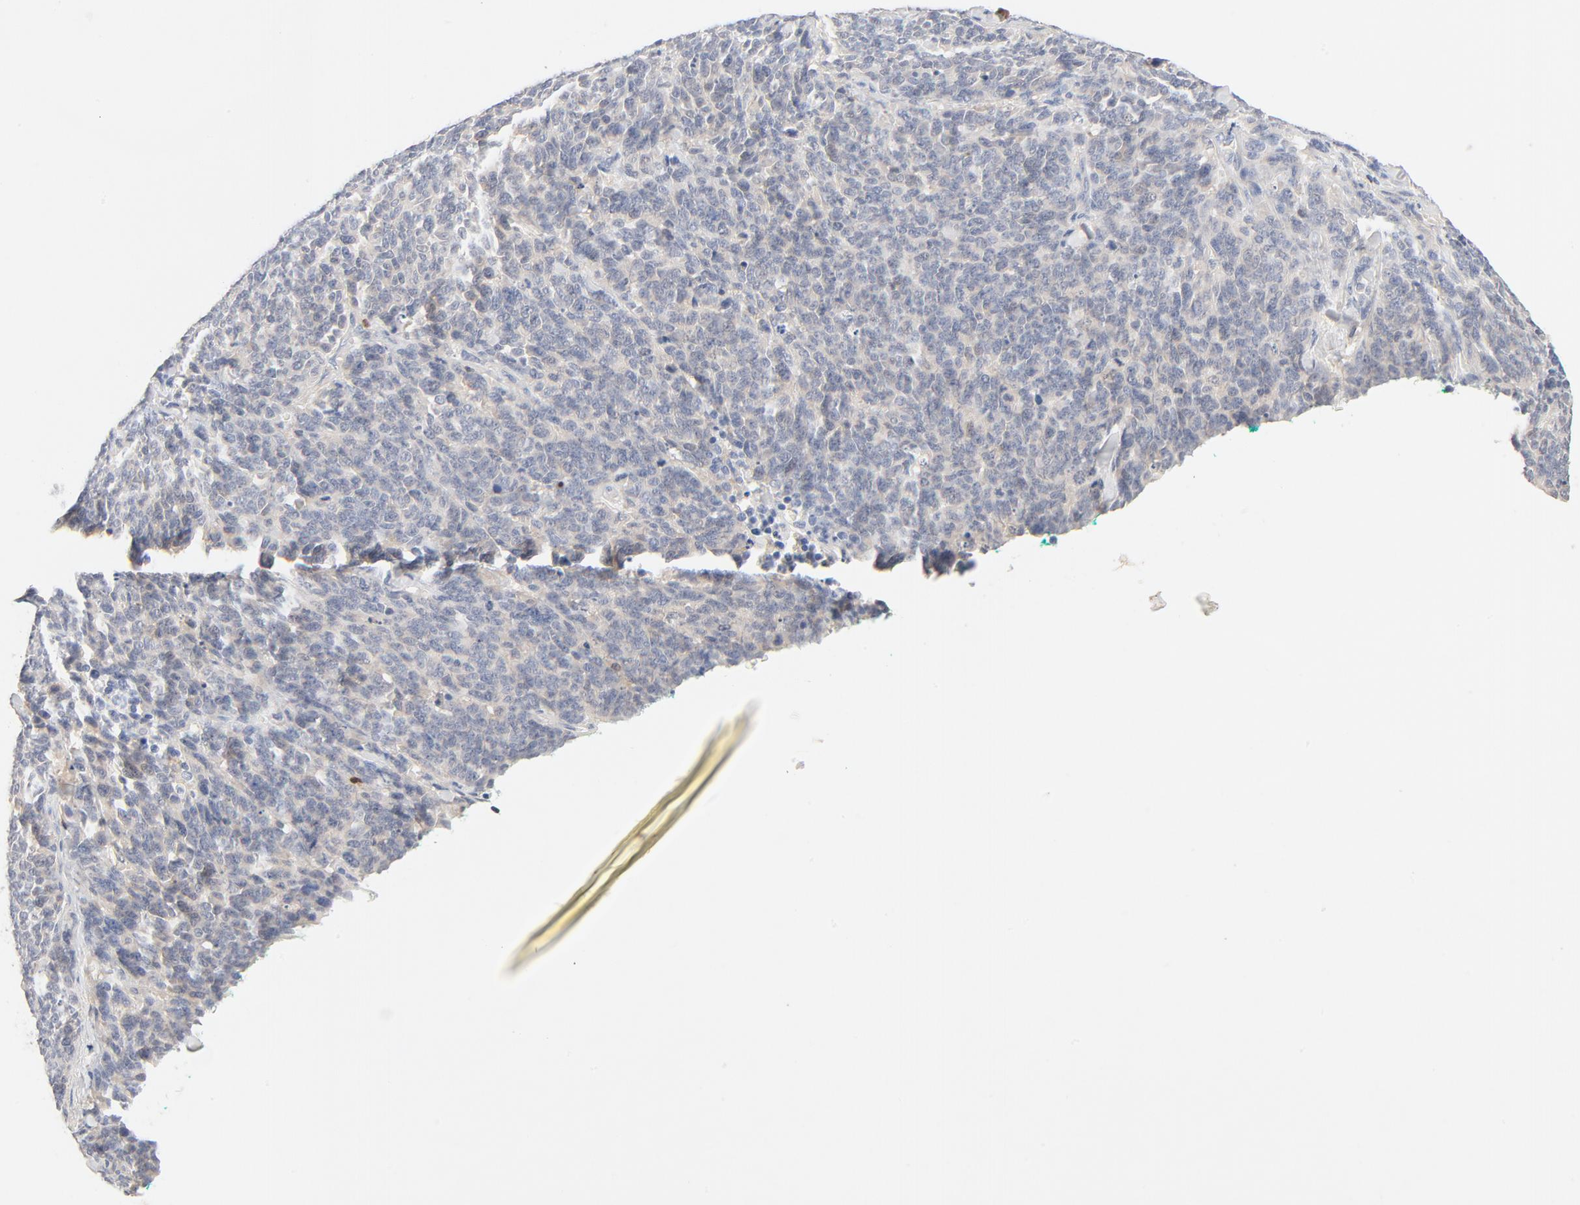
{"staining": {"intensity": "weak", "quantity": "<25%", "location": "cytoplasmic/membranous"}, "tissue": "lung cancer", "cell_type": "Tumor cells", "image_type": "cancer", "snomed": [{"axis": "morphology", "description": "Neoplasm, malignant, NOS"}, {"axis": "topography", "description": "Lung"}], "caption": "The IHC micrograph has no significant positivity in tumor cells of lung cancer tissue.", "gene": "STAT1", "patient": {"sex": "female", "age": 58}}